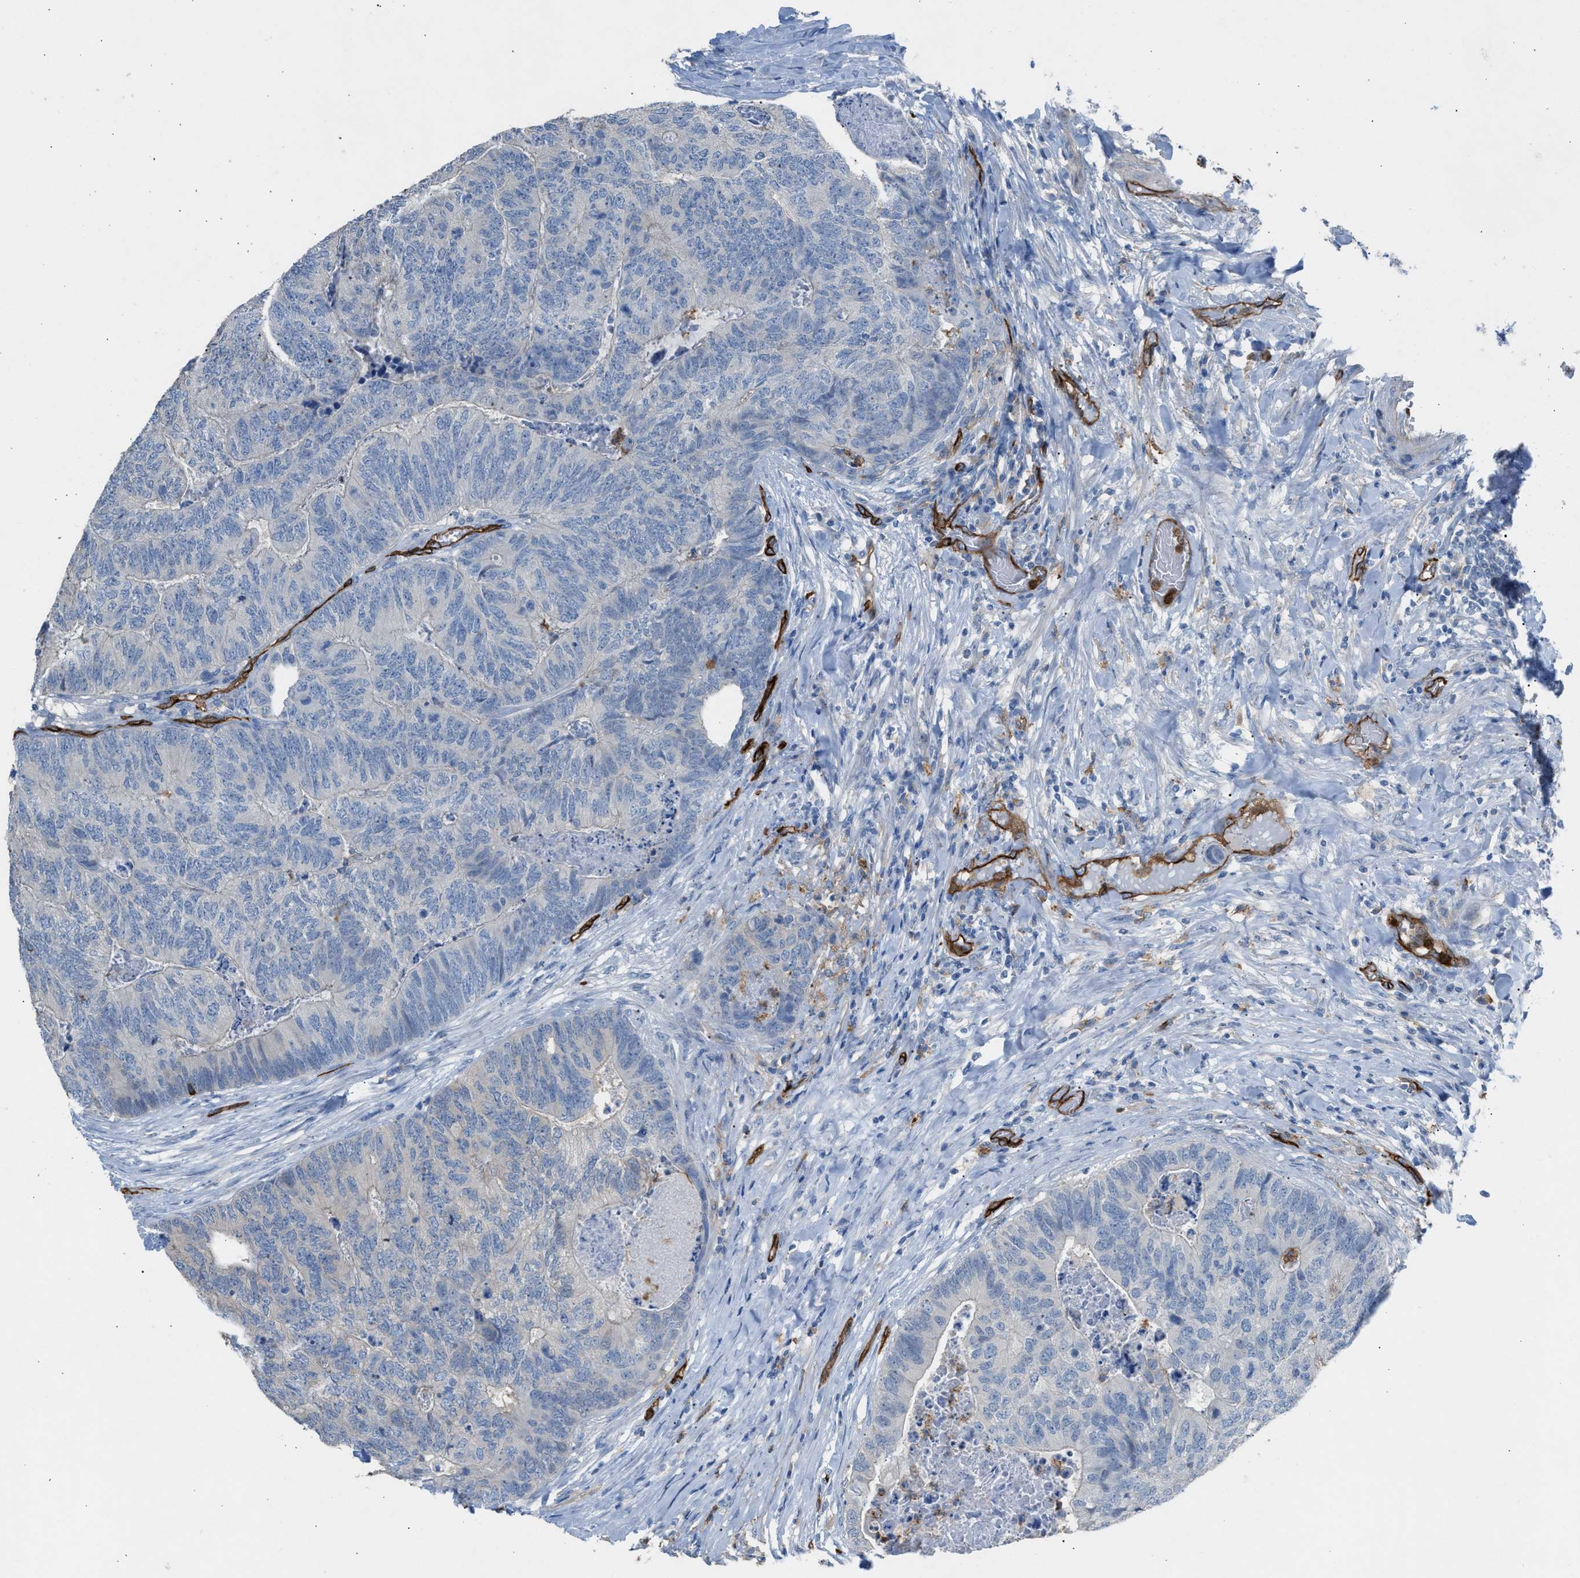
{"staining": {"intensity": "negative", "quantity": "none", "location": "none"}, "tissue": "colorectal cancer", "cell_type": "Tumor cells", "image_type": "cancer", "snomed": [{"axis": "morphology", "description": "Adenocarcinoma, NOS"}, {"axis": "topography", "description": "Colon"}], "caption": "DAB immunohistochemical staining of human colorectal cancer exhibits no significant staining in tumor cells.", "gene": "DYSF", "patient": {"sex": "female", "age": 67}}